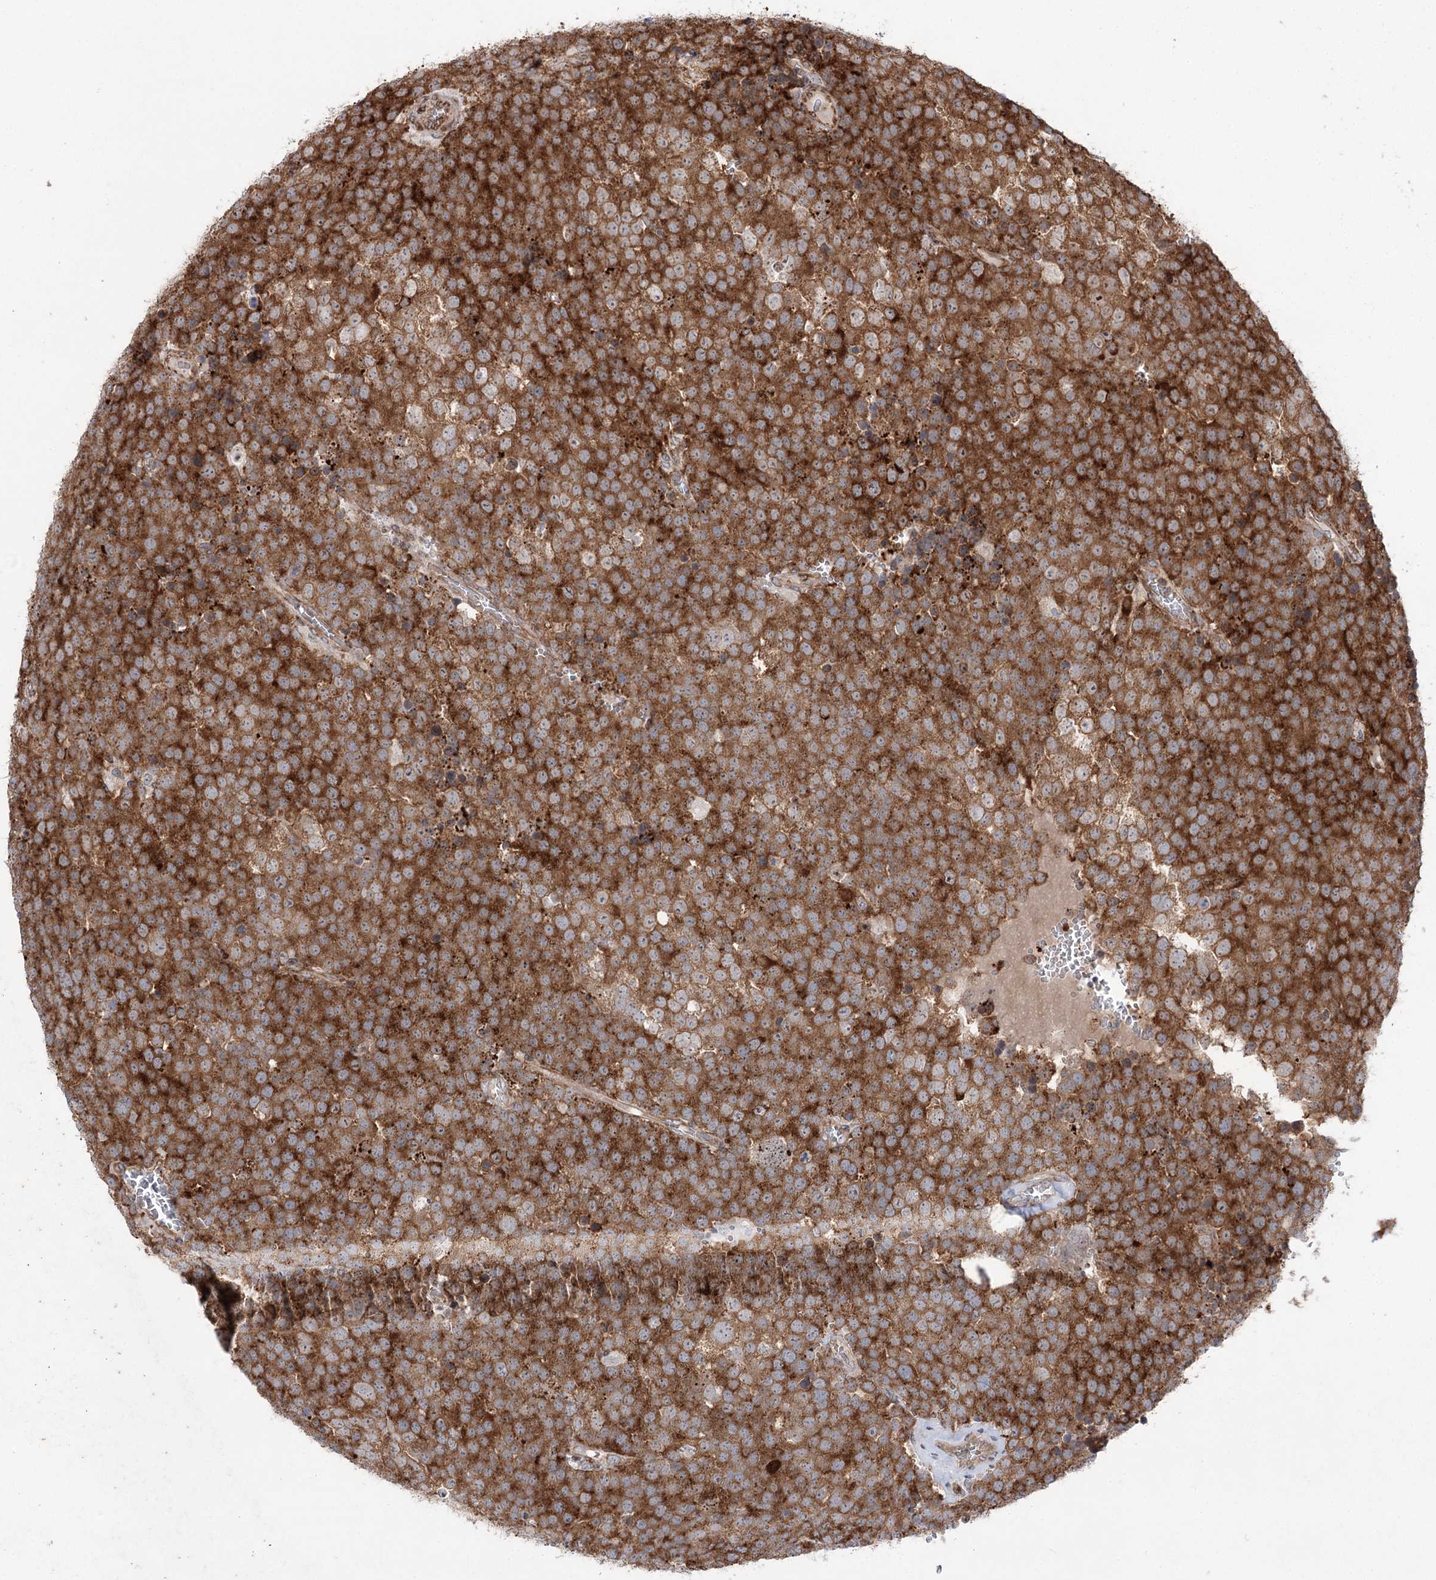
{"staining": {"intensity": "strong", "quantity": ">75%", "location": "cytoplasmic/membranous"}, "tissue": "testis cancer", "cell_type": "Tumor cells", "image_type": "cancer", "snomed": [{"axis": "morphology", "description": "Seminoma, NOS"}, {"axis": "topography", "description": "Testis"}], "caption": "Seminoma (testis) was stained to show a protein in brown. There is high levels of strong cytoplasmic/membranous positivity in about >75% of tumor cells.", "gene": "VWA2", "patient": {"sex": "male", "age": 71}}